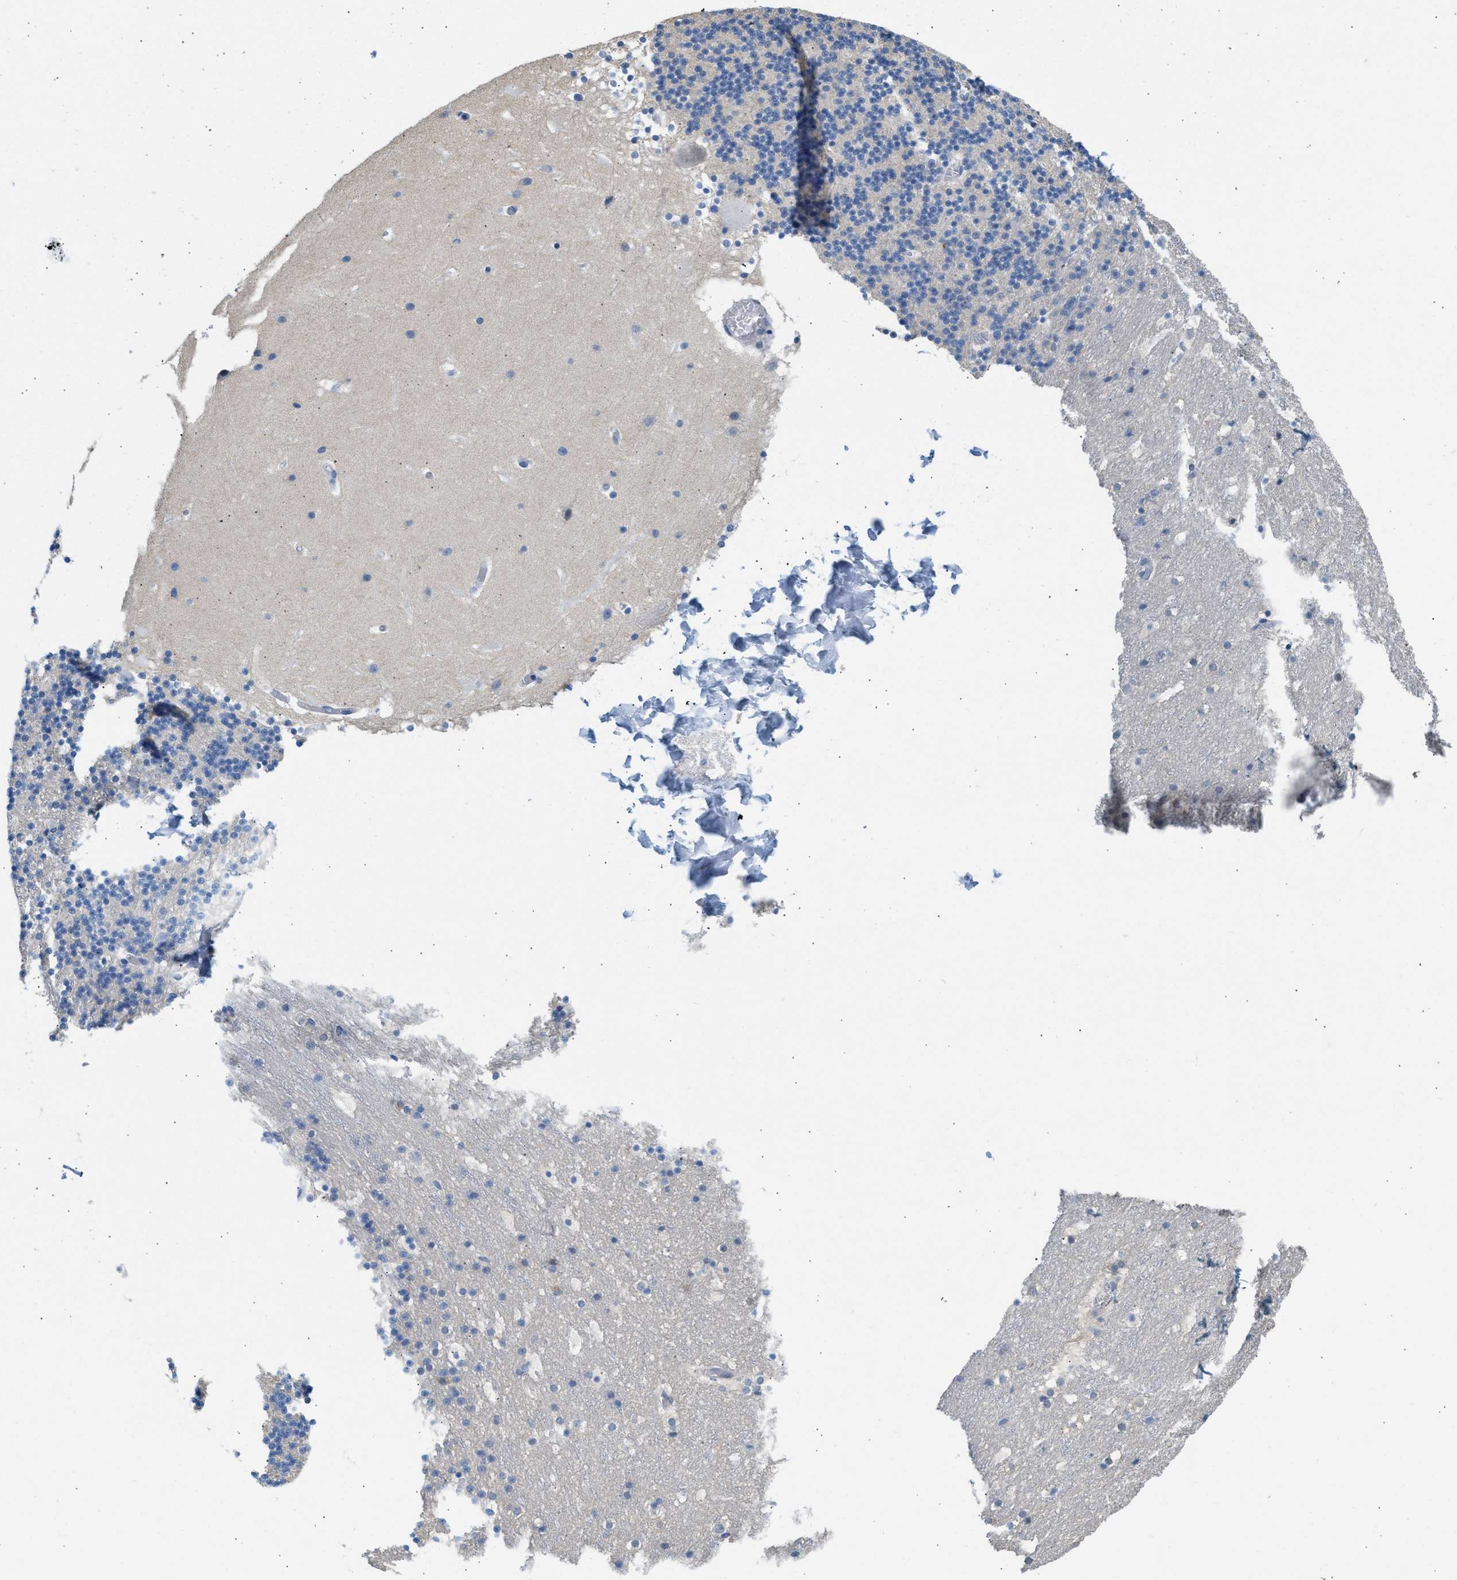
{"staining": {"intensity": "negative", "quantity": "none", "location": "none"}, "tissue": "cerebellum", "cell_type": "Cells in granular layer", "image_type": "normal", "snomed": [{"axis": "morphology", "description": "Normal tissue, NOS"}, {"axis": "topography", "description": "Cerebellum"}], "caption": "Immunohistochemistry (IHC) of benign cerebellum reveals no positivity in cells in granular layer. (Stains: DAB IHC with hematoxylin counter stain, Microscopy: brightfield microscopy at high magnification).", "gene": "SPAM1", "patient": {"sex": "male", "age": 45}}